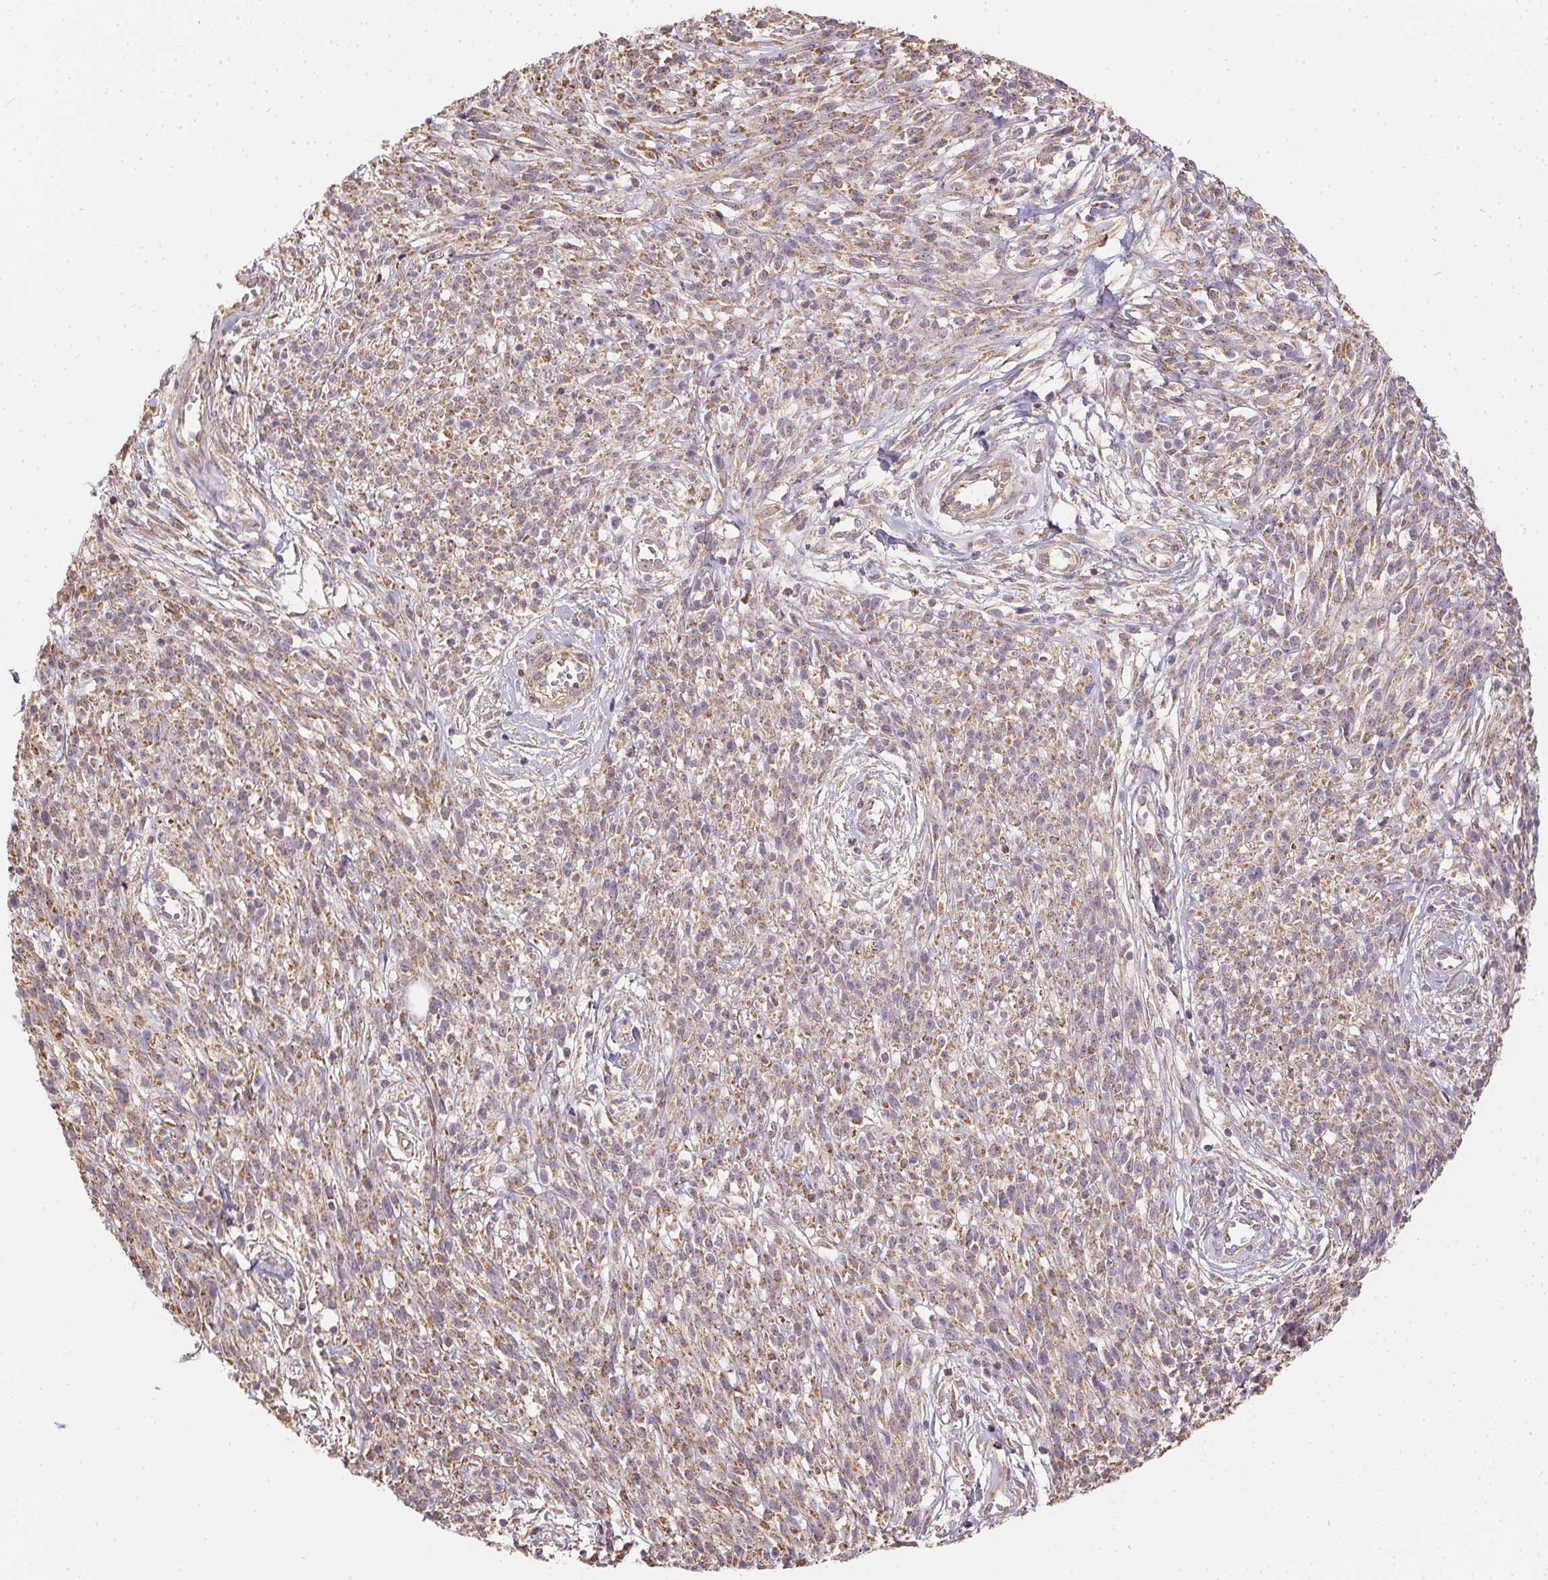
{"staining": {"intensity": "moderate", "quantity": "25%-75%", "location": "cytoplasmic/membranous"}, "tissue": "melanoma", "cell_type": "Tumor cells", "image_type": "cancer", "snomed": [{"axis": "morphology", "description": "Malignant melanoma, NOS"}, {"axis": "topography", "description": "Skin"}, {"axis": "topography", "description": "Skin of trunk"}], "caption": "This is an image of IHC staining of melanoma, which shows moderate expression in the cytoplasmic/membranous of tumor cells.", "gene": "REV3L", "patient": {"sex": "male", "age": 74}}